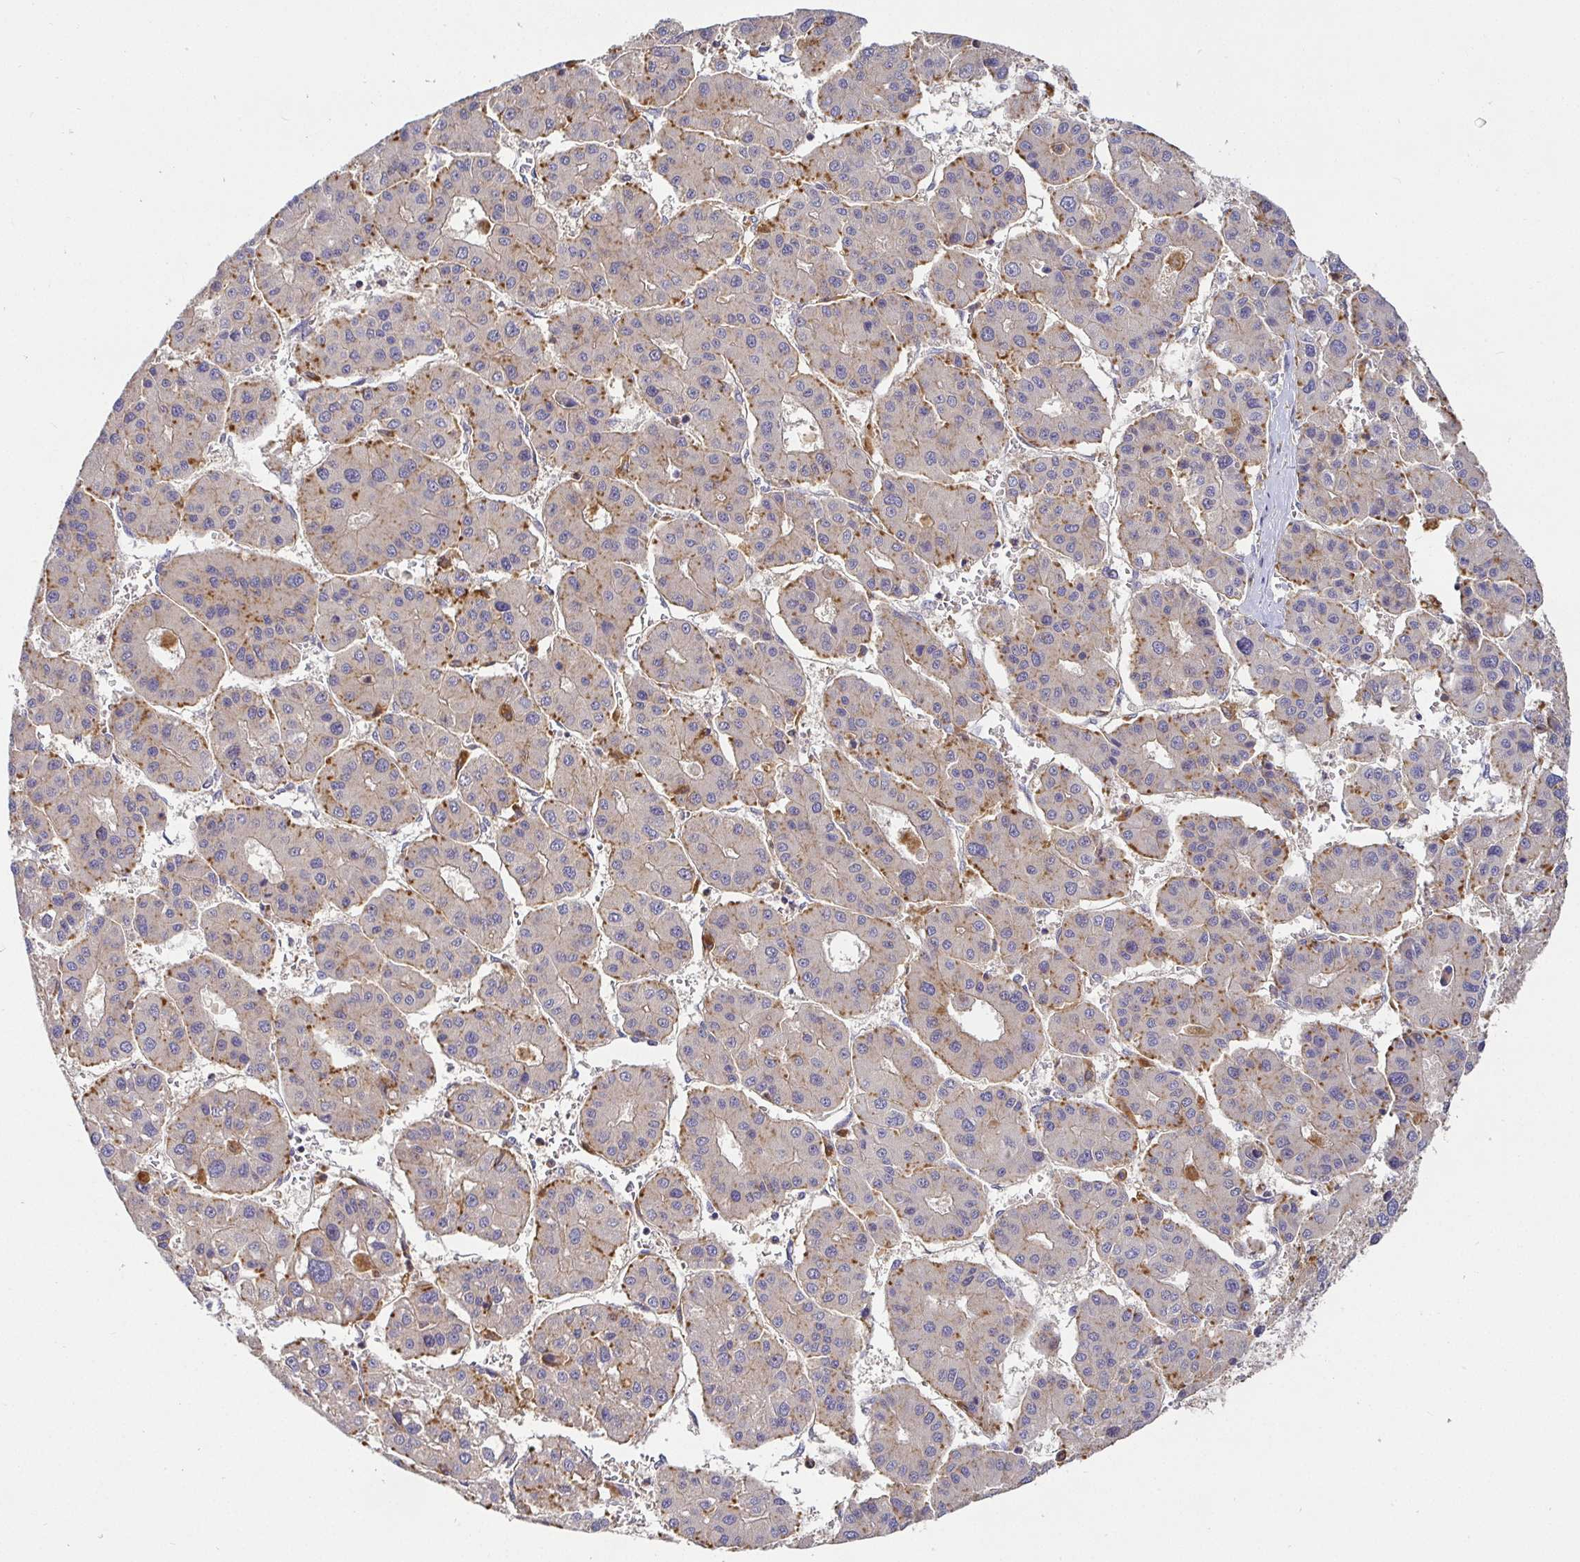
{"staining": {"intensity": "moderate", "quantity": "<25%", "location": "cytoplasmic/membranous"}, "tissue": "liver cancer", "cell_type": "Tumor cells", "image_type": "cancer", "snomed": [{"axis": "morphology", "description": "Carcinoma, Hepatocellular, NOS"}, {"axis": "topography", "description": "Liver"}], "caption": "Immunohistochemical staining of human hepatocellular carcinoma (liver) shows low levels of moderate cytoplasmic/membranous protein positivity in about <25% of tumor cells.", "gene": "ATP6V1F", "patient": {"sex": "male", "age": 73}}